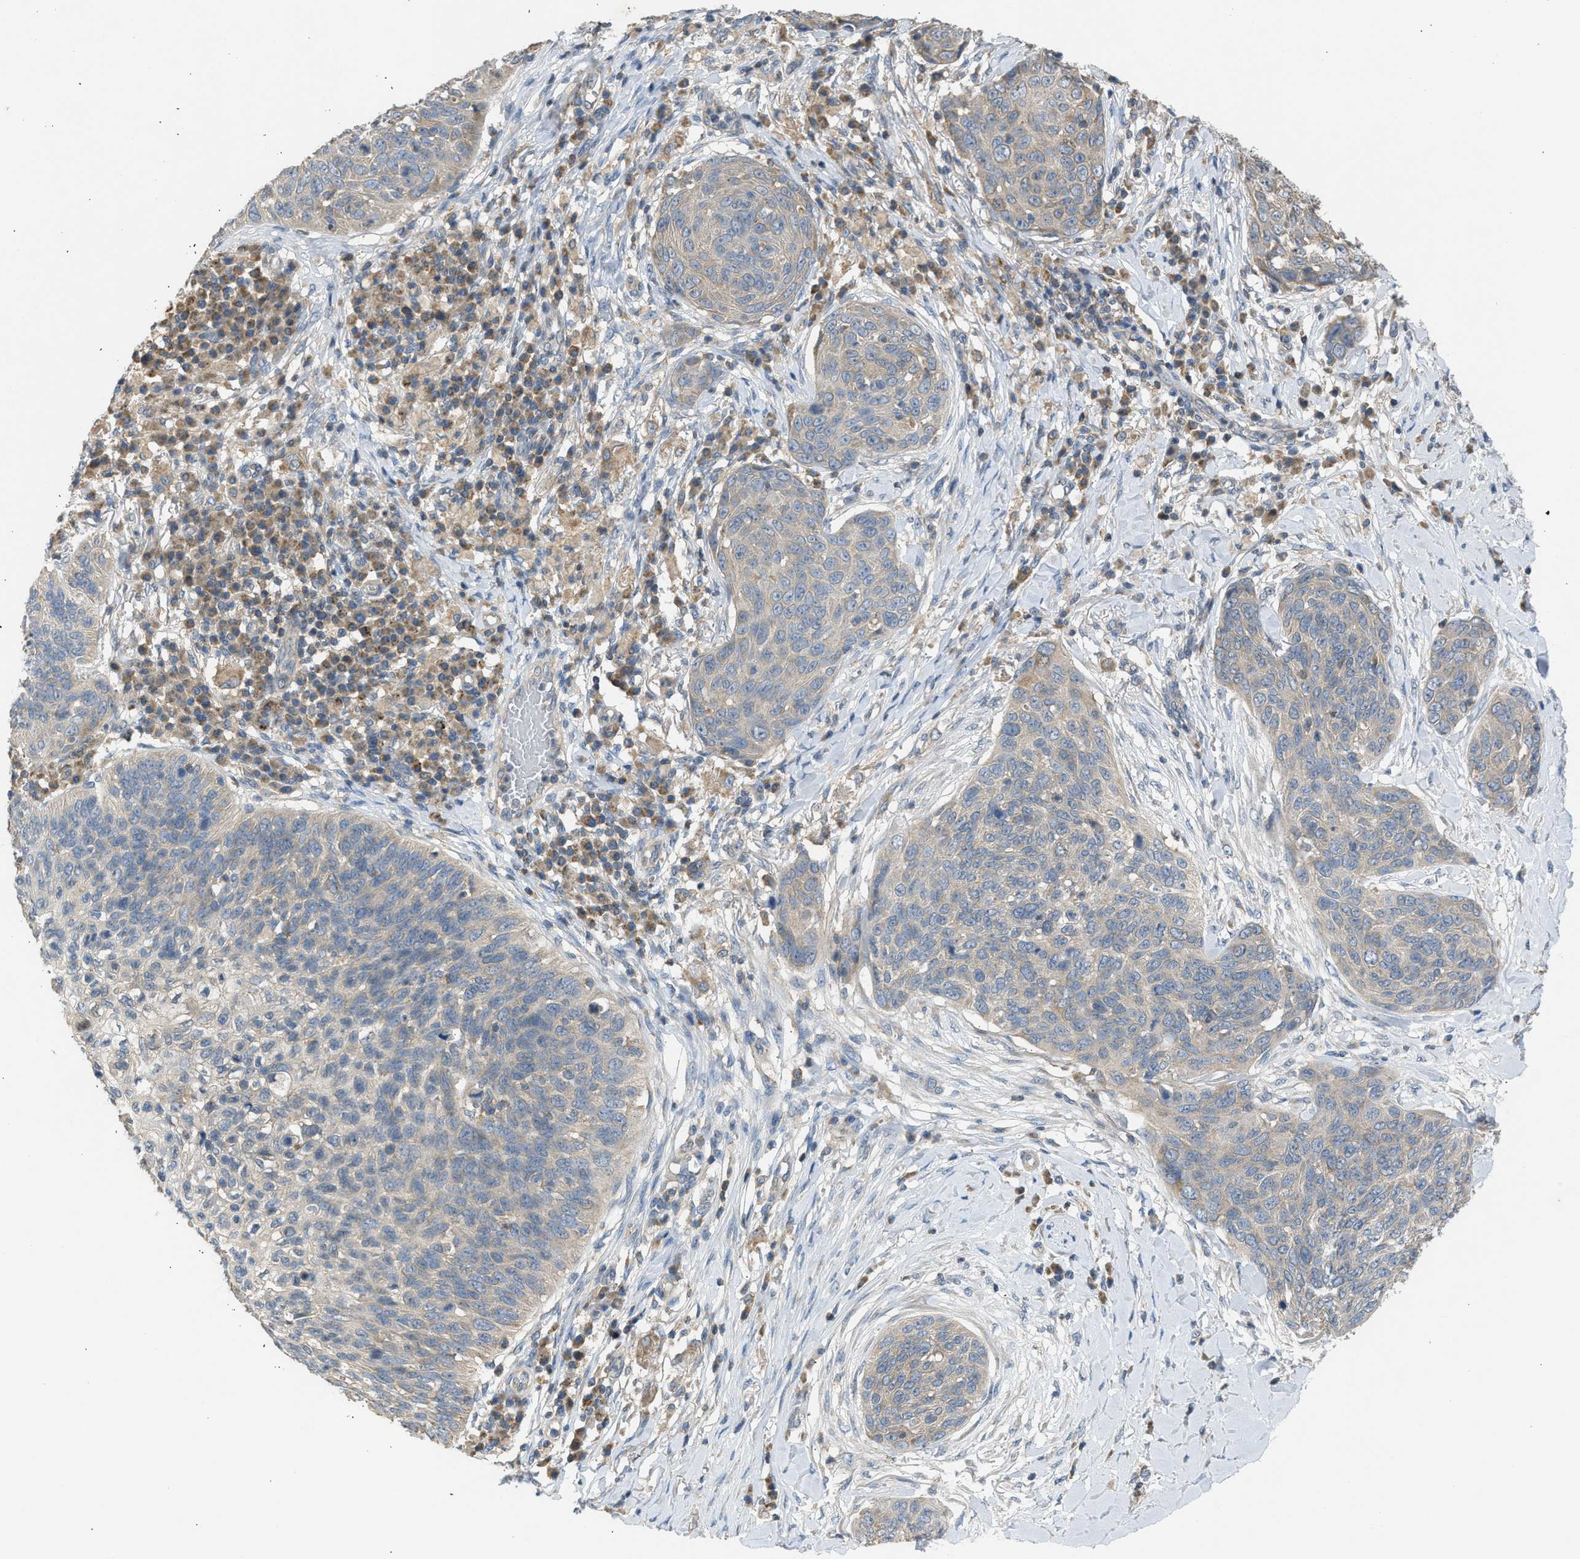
{"staining": {"intensity": "weak", "quantity": "25%-75%", "location": "cytoplasmic/membranous"}, "tissue": "skin cancer", "cell_type": "Tumor cells", "image_type": "cancer", "snomed": [{"axis": "morphology", "description": "Squamous cell carcinoma in situ, NOS"}, {"axis": "morphology", "description": "Squamous cell carcinoma, NOS"}, {"axis": "topography", "description": "Skin"}], "caption": "DAB immunohistochemical staining of human skin cancer exhibits weak cytoplasmic/membranous protein expression in approximately 25%-75% of tumor cells.", "gene": "CYP1A1", "patient": {"sex": "male", "age": 93}}